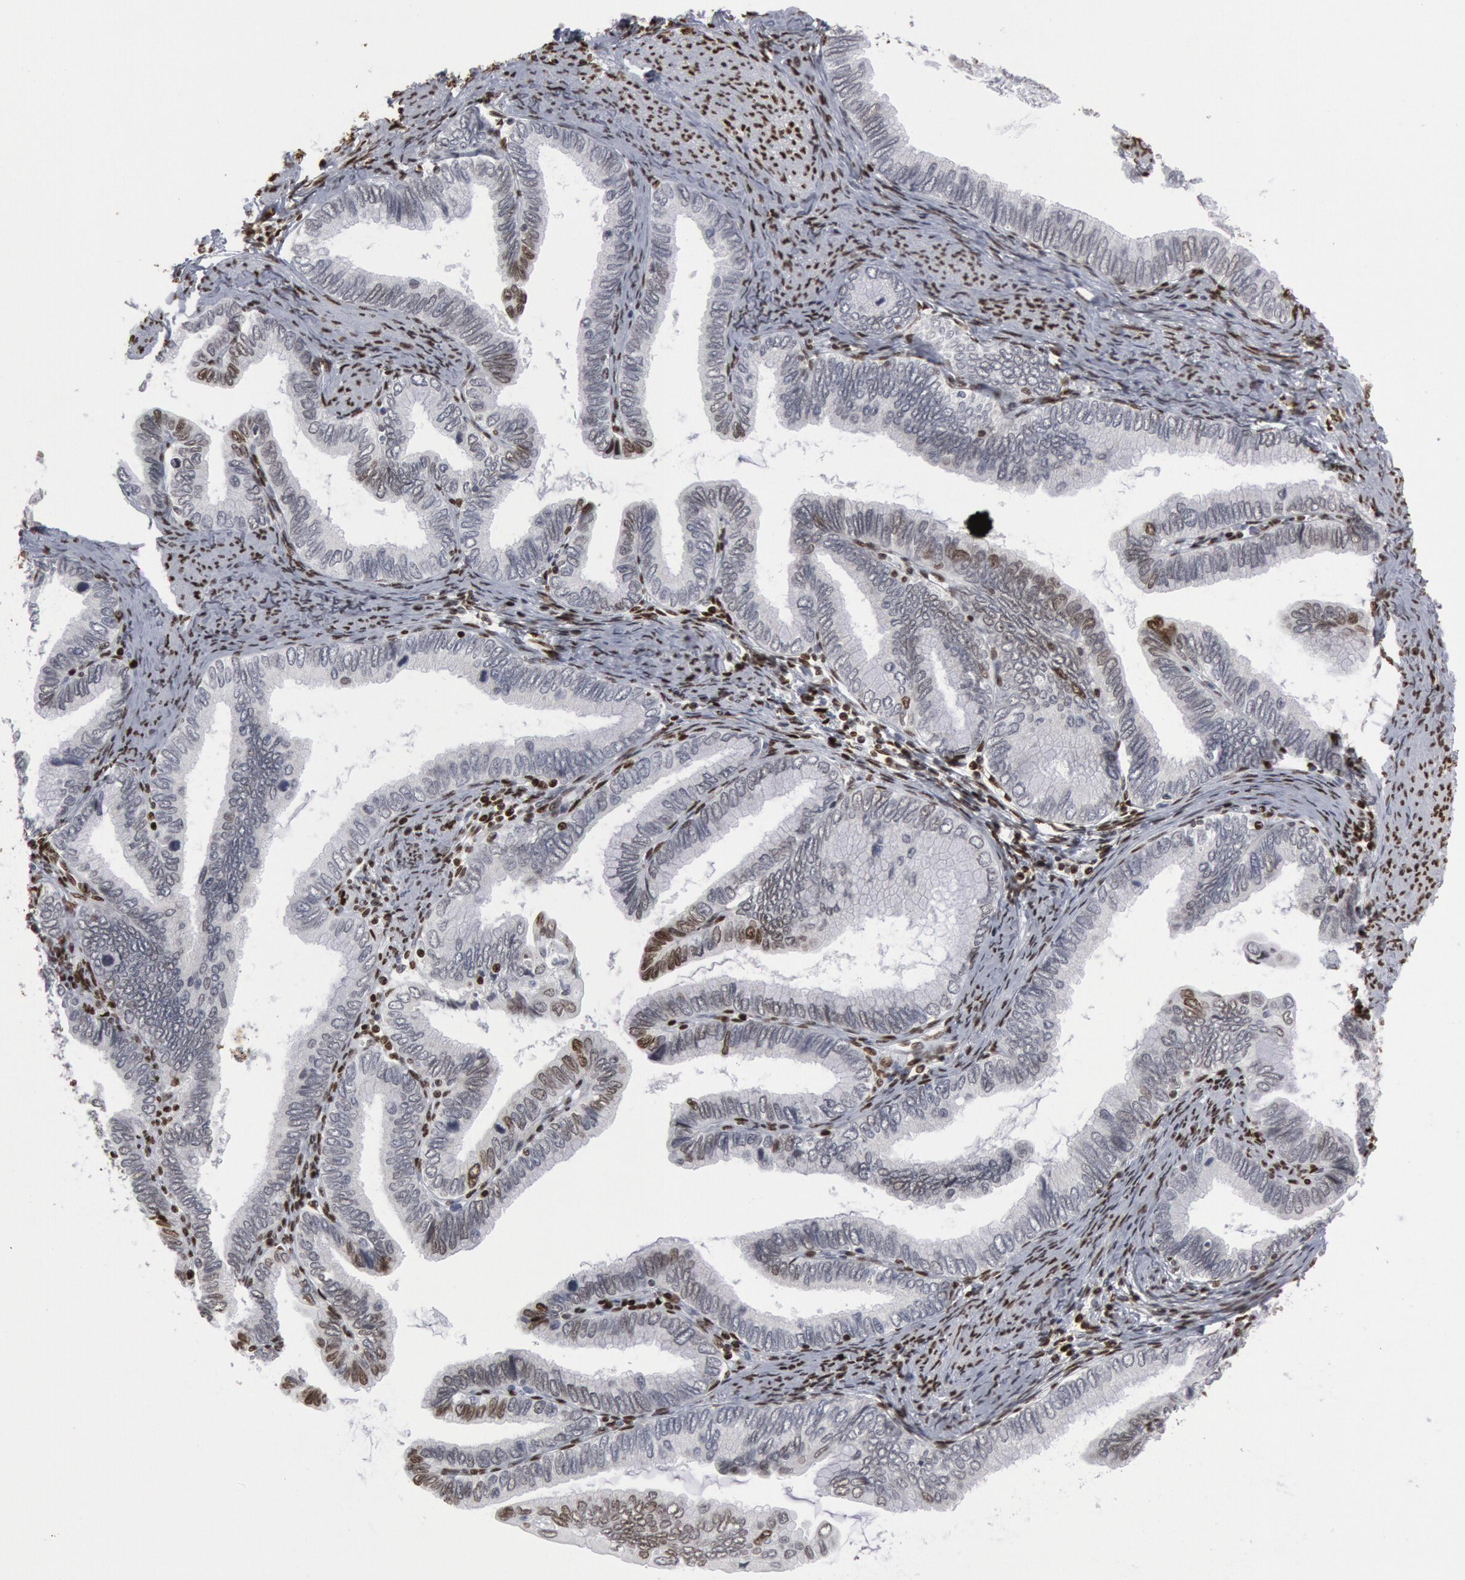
{"staining": {"intensity": "negative", "quantity": "none", "location": "none"}, "tissue": "cervical cancer", "cell_type": "Tumor cells", "image_type": "cancer", "snomed": [{"axis": "morphology", "description": "Adenocarcinoma, NOS"}, {"axis": "topography", "description": "Cervix"}], "caption": "IHC photomicrograph of neoplastic tissue: adenocarcinoma (cervical) stained with DAB (3,3'-diaminobenzidine) shows no significant protein staining in tumor cells.", "gene": "MECP2", "patient": {"sex": "female", "age": 49}}